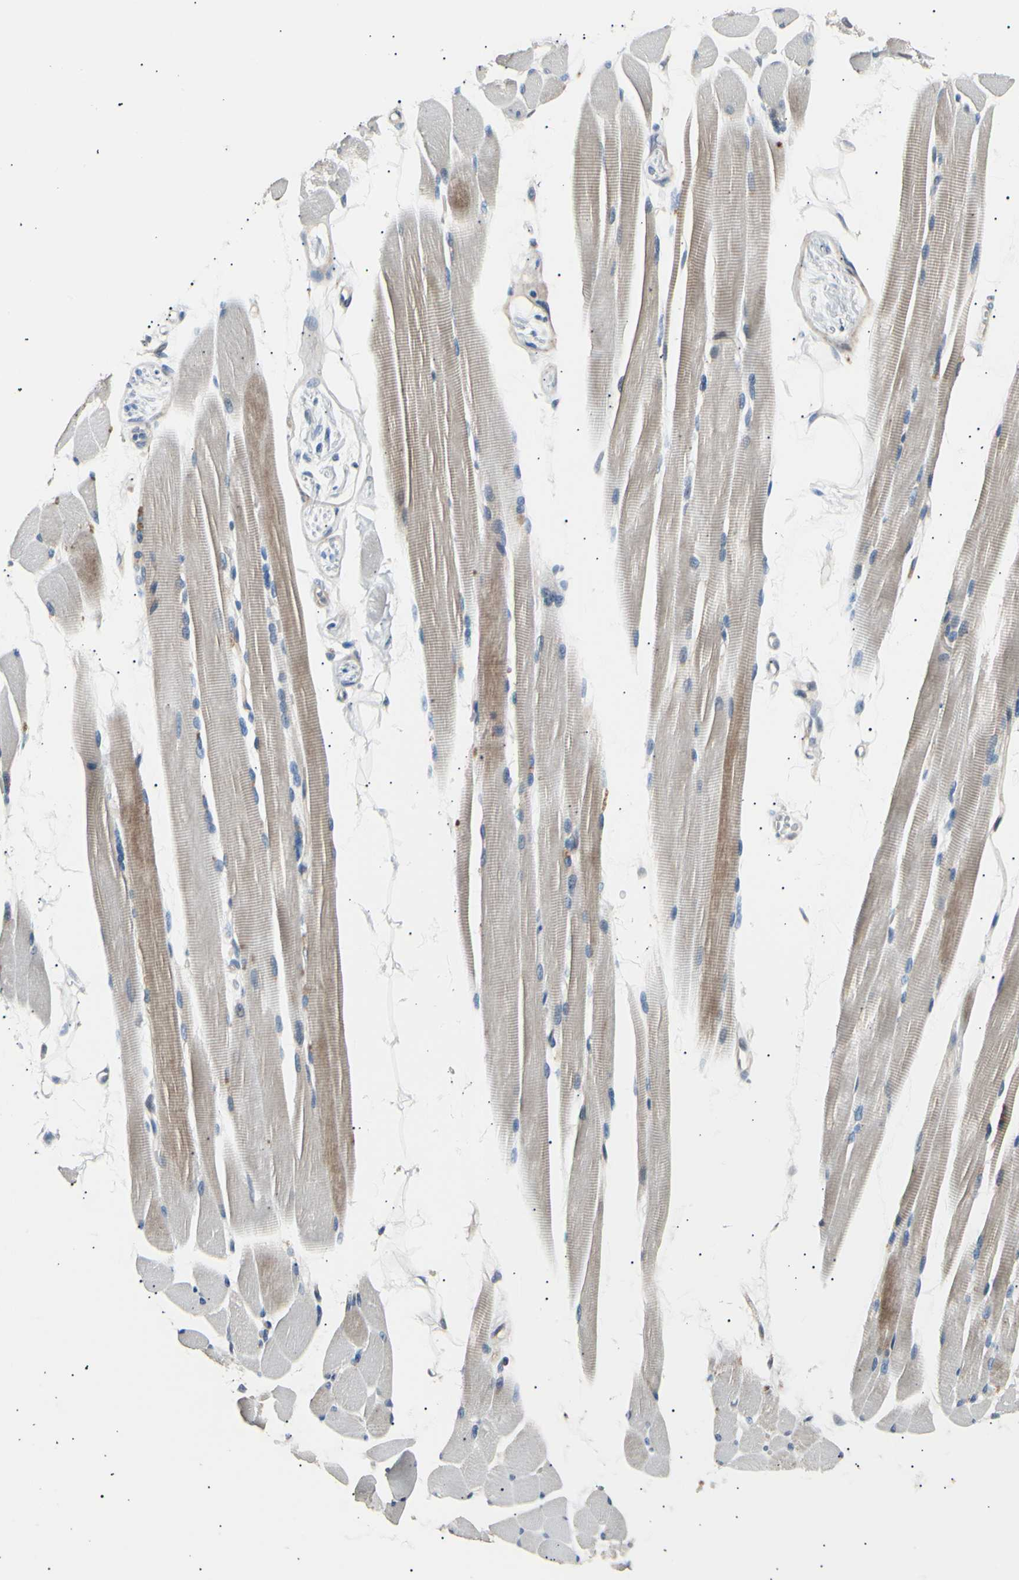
{"staining": {"intensity": "moderate", "quantity": "<25%", "location": "cytoplasmic/membranous"}, "tissue": "skeletal muscle", "cell_type": "Myocytes", "image_type": "normal", "snomed": [{"axis": "morphology", "description": "Normal tissue, NOS"}, {"axis": "topography", "description": "Skeletal muscle"}, {"axis": "topography", "description": "Oral tissue"}, {"axis": "topography", "description": "Peripheral nerve tissue"}], "caption": "Skeletal muscle stained for a protein displays moderate cytoplasmic/membranous positivity in myocytes. The protein is shown in brown color, while the nuclei are stained blue.", "gene": "LDLR", "patient": {"sex": "female", "age": 84}}